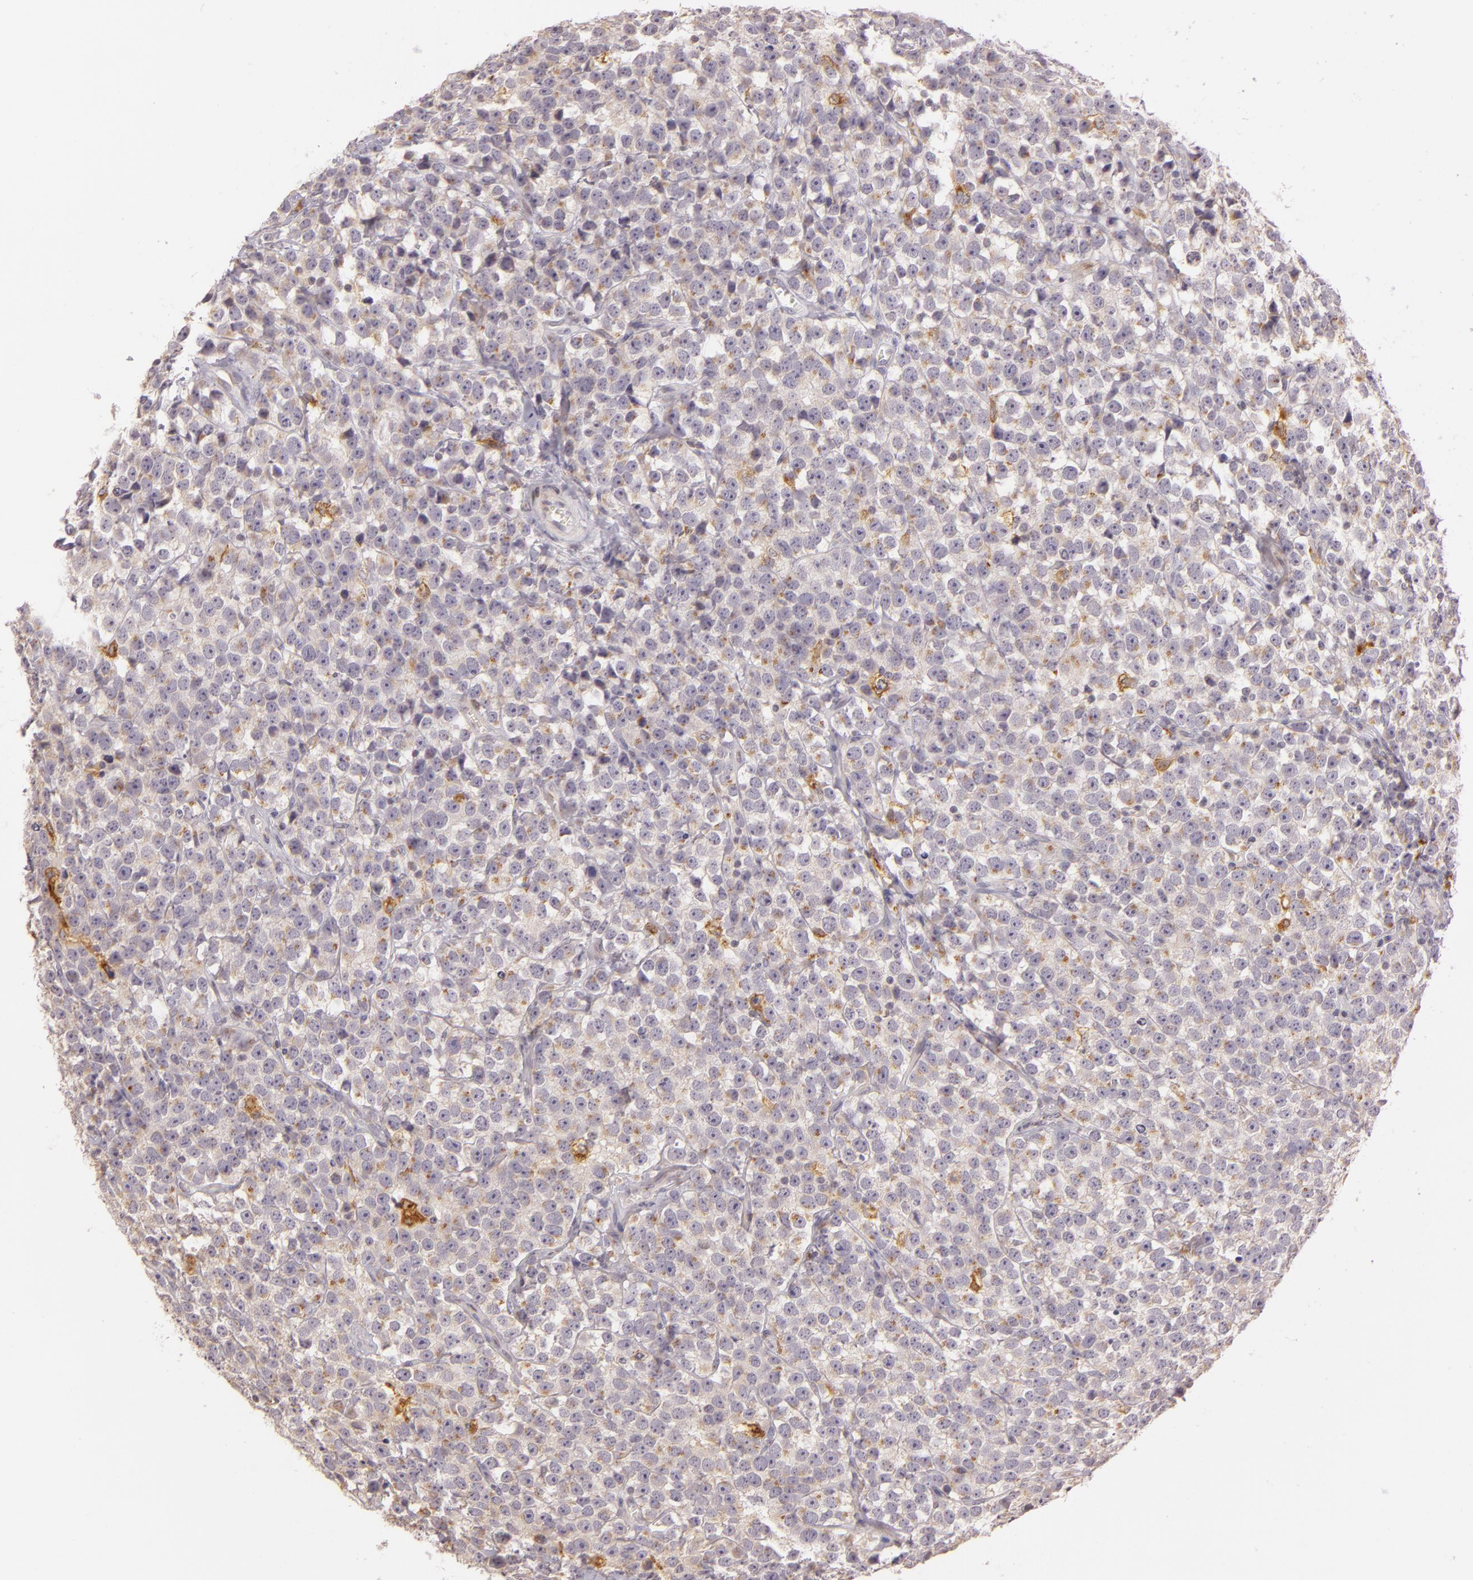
{"staining": {"intensity": "weak", "quantity": ">75%", "location": "cytoplasmic/membranous"}, "tissue": "testis cancer", "cell_type": "Tumor cells", "image_type": "cancer", "snomed": [{"axis": "morphology", "description": "Seminoma, NOS"}, {"axis": "topography", "description": "Testis"}], "caption": "The histopathology image shows immunohistochemical staining of testis cancer (seminoma). There is weak cytoplasmic/membranous staining is seen in approximately >75% of tumor cells.", "gene": "LGMN", "patient": {"sex": "male", "age": 25}}